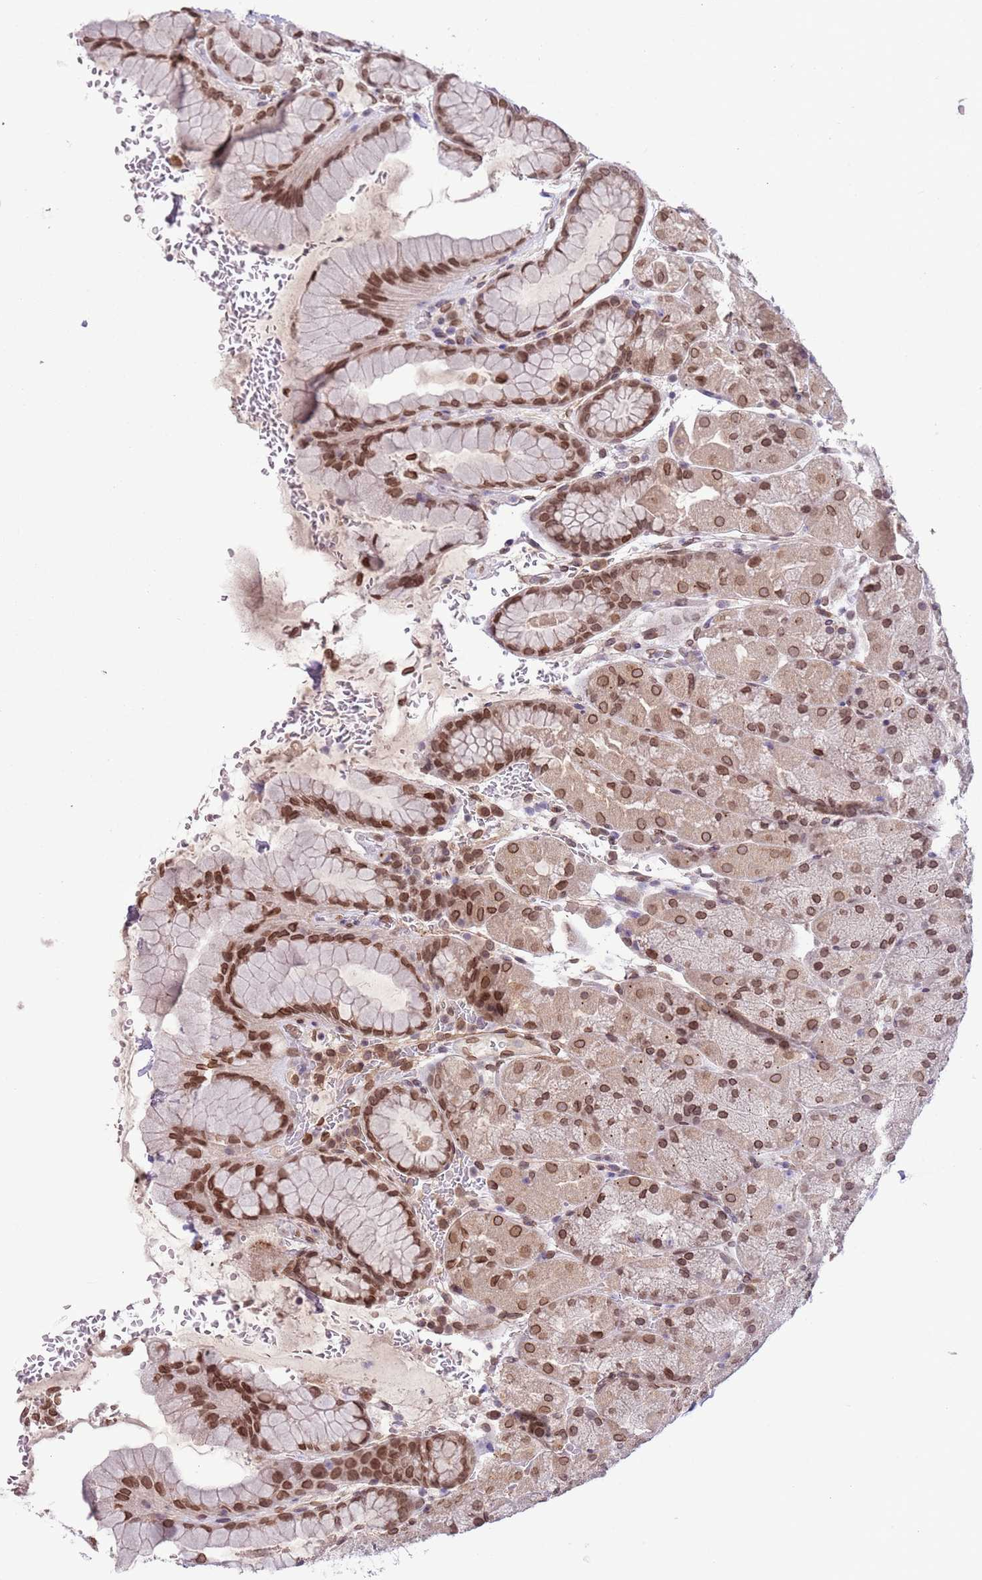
{"staining": {"intensity": "moderate", "quantity": "25%-75%", "location": "cytoplasmic/membranous,nuclear"}, "tissue": "stomach", "cell_type": "Glandular cells", "image_type": "normal", "snomed": [{"axis": "morphology", "description": "Normal tissue, NOS"}, {"axis": "topography", "description": "Stomach, upper"}, {"axis": "topography", "description": "Stomach, lower"}], "caption": "IHC of normal stomach shows medium levels of moderate cytoplasmic/membranous,nuclear positivity in approximately 25%-75% of glandular cells. (brown staining indicates protein expression, while blue staining denotes nuclei).", "gene": "ZGLP1", "patient": {"sex": "male", "age": 67}}